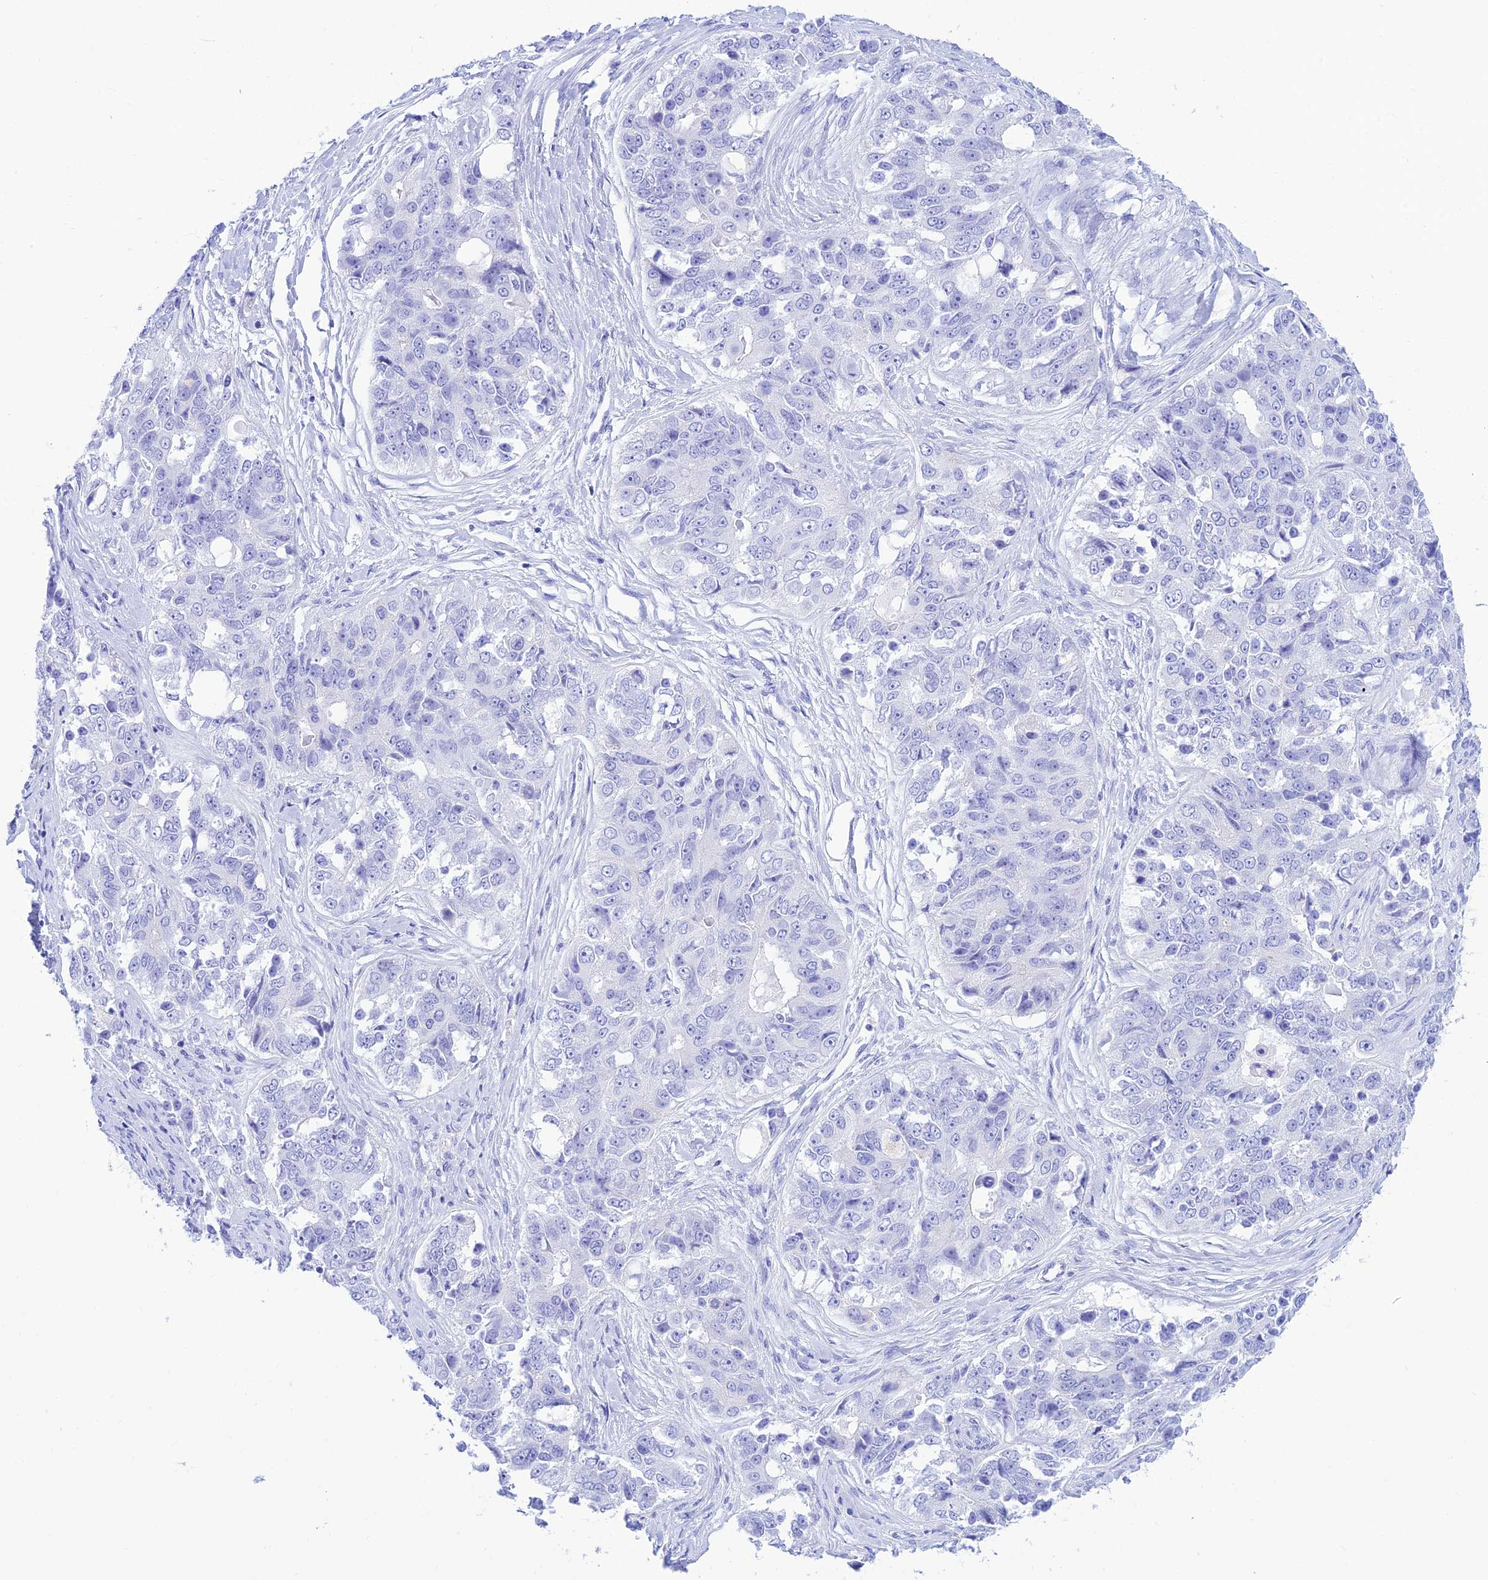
{"staining": {"intensity": "negative", "quantity": "none", "location": "none"}, "tissue": "ovarian cancer", "cell_type": "Tumor cells", "image_type": "cancer", "snomed": [{"axis": "morphology", "description": "Carcinoma, endometroid"}, {"axis": "topography", "description": "Ovary"}], "caption": "The micrograph displays no staining of tumor cells in ovarian endometroid carcinoma.", "gene": "PRNP", "patient": {"sex": "female", "age": 51}}